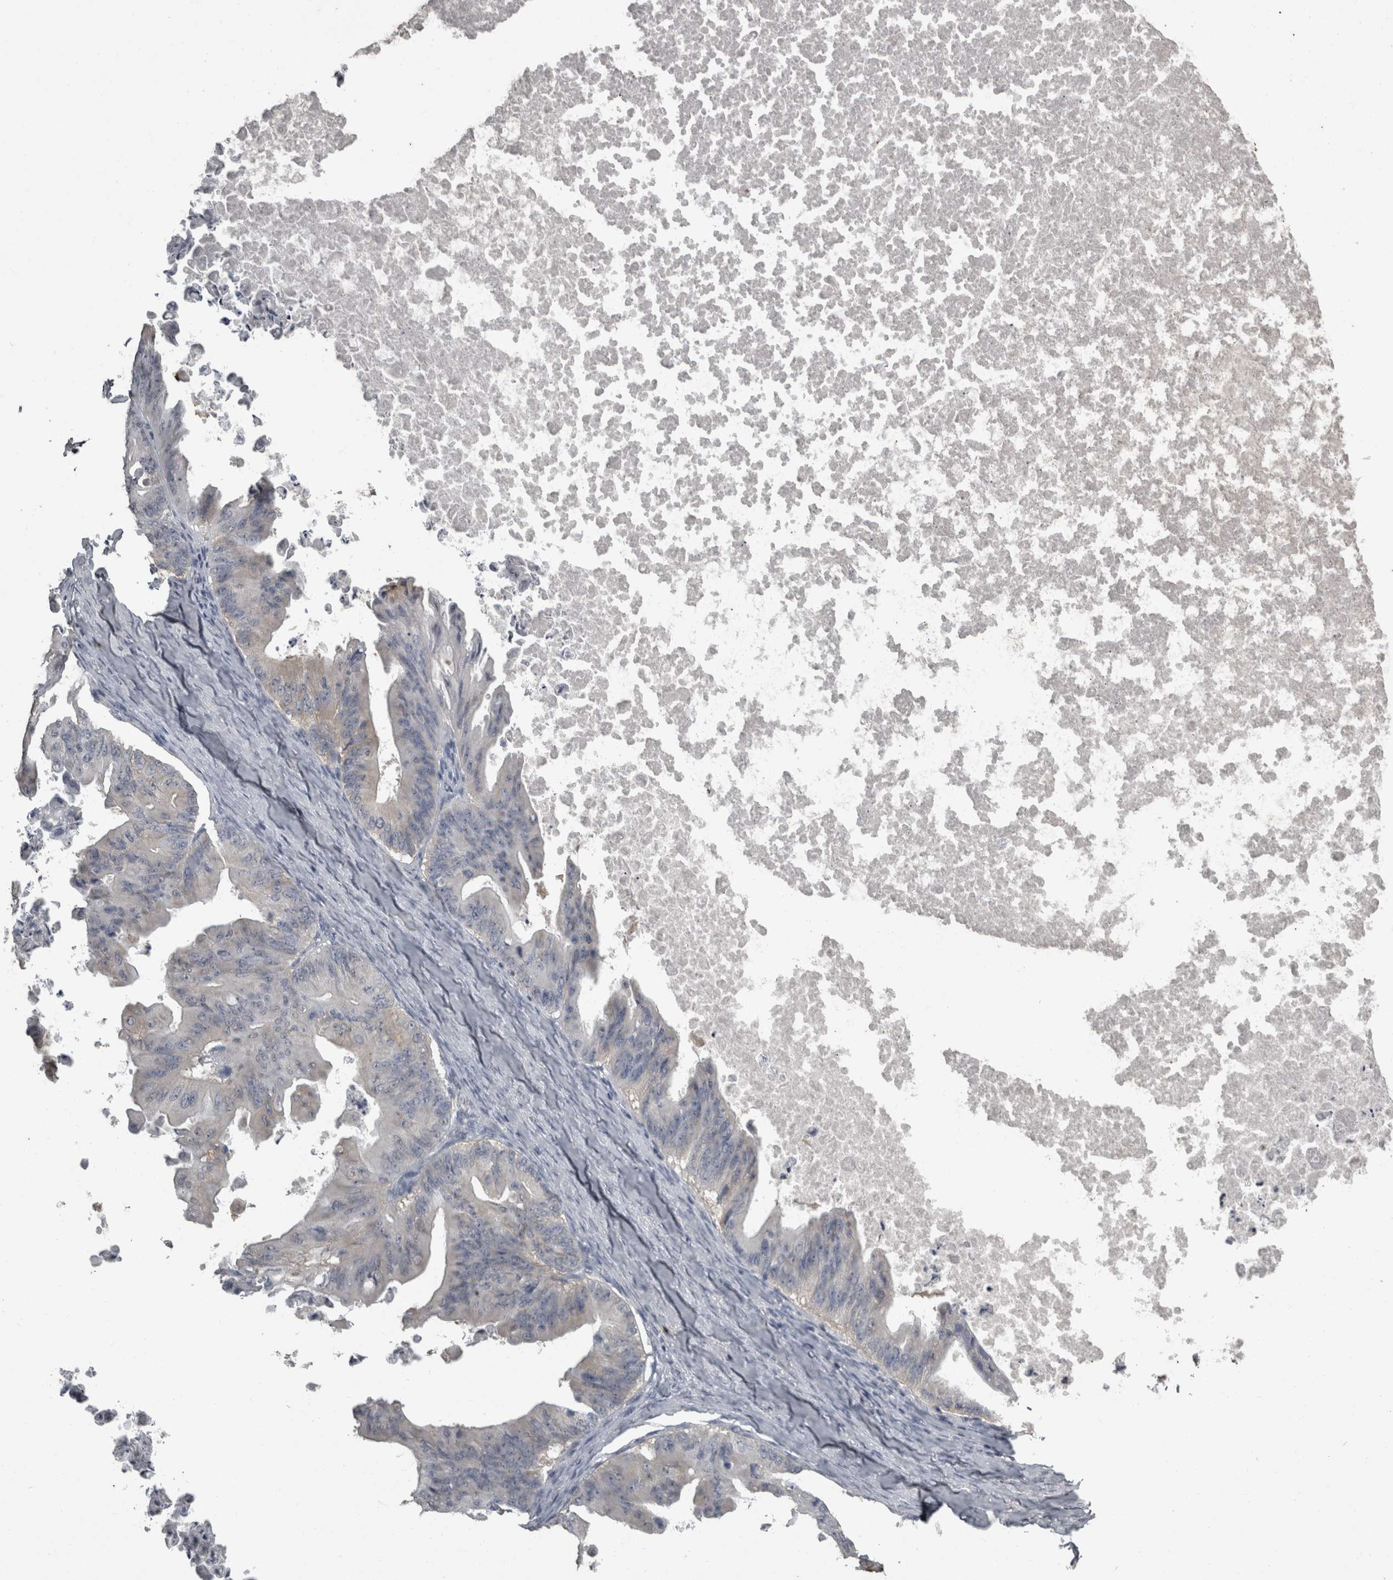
{"staining": {"intensity": "negative", "quantity": "none", "location": "none"}, "tissue": "ovarian cancer", "cell_type": "Tumor cells", "image_type": "cancer", "snomed": [{"axis": "morphology", "description": "Cystadenocarcinoma, mucinous, NOS"}, {"axis": "topography", "description": "Ovary"}], "caption": "An immunohistochemistry (IHC) histopathology image of ovarian cancer is shown. There is no staining in tumor cells of ovarian cancer.", "gene": "PIK3AP1", "patient": {"sex": "female", "age": 37}}